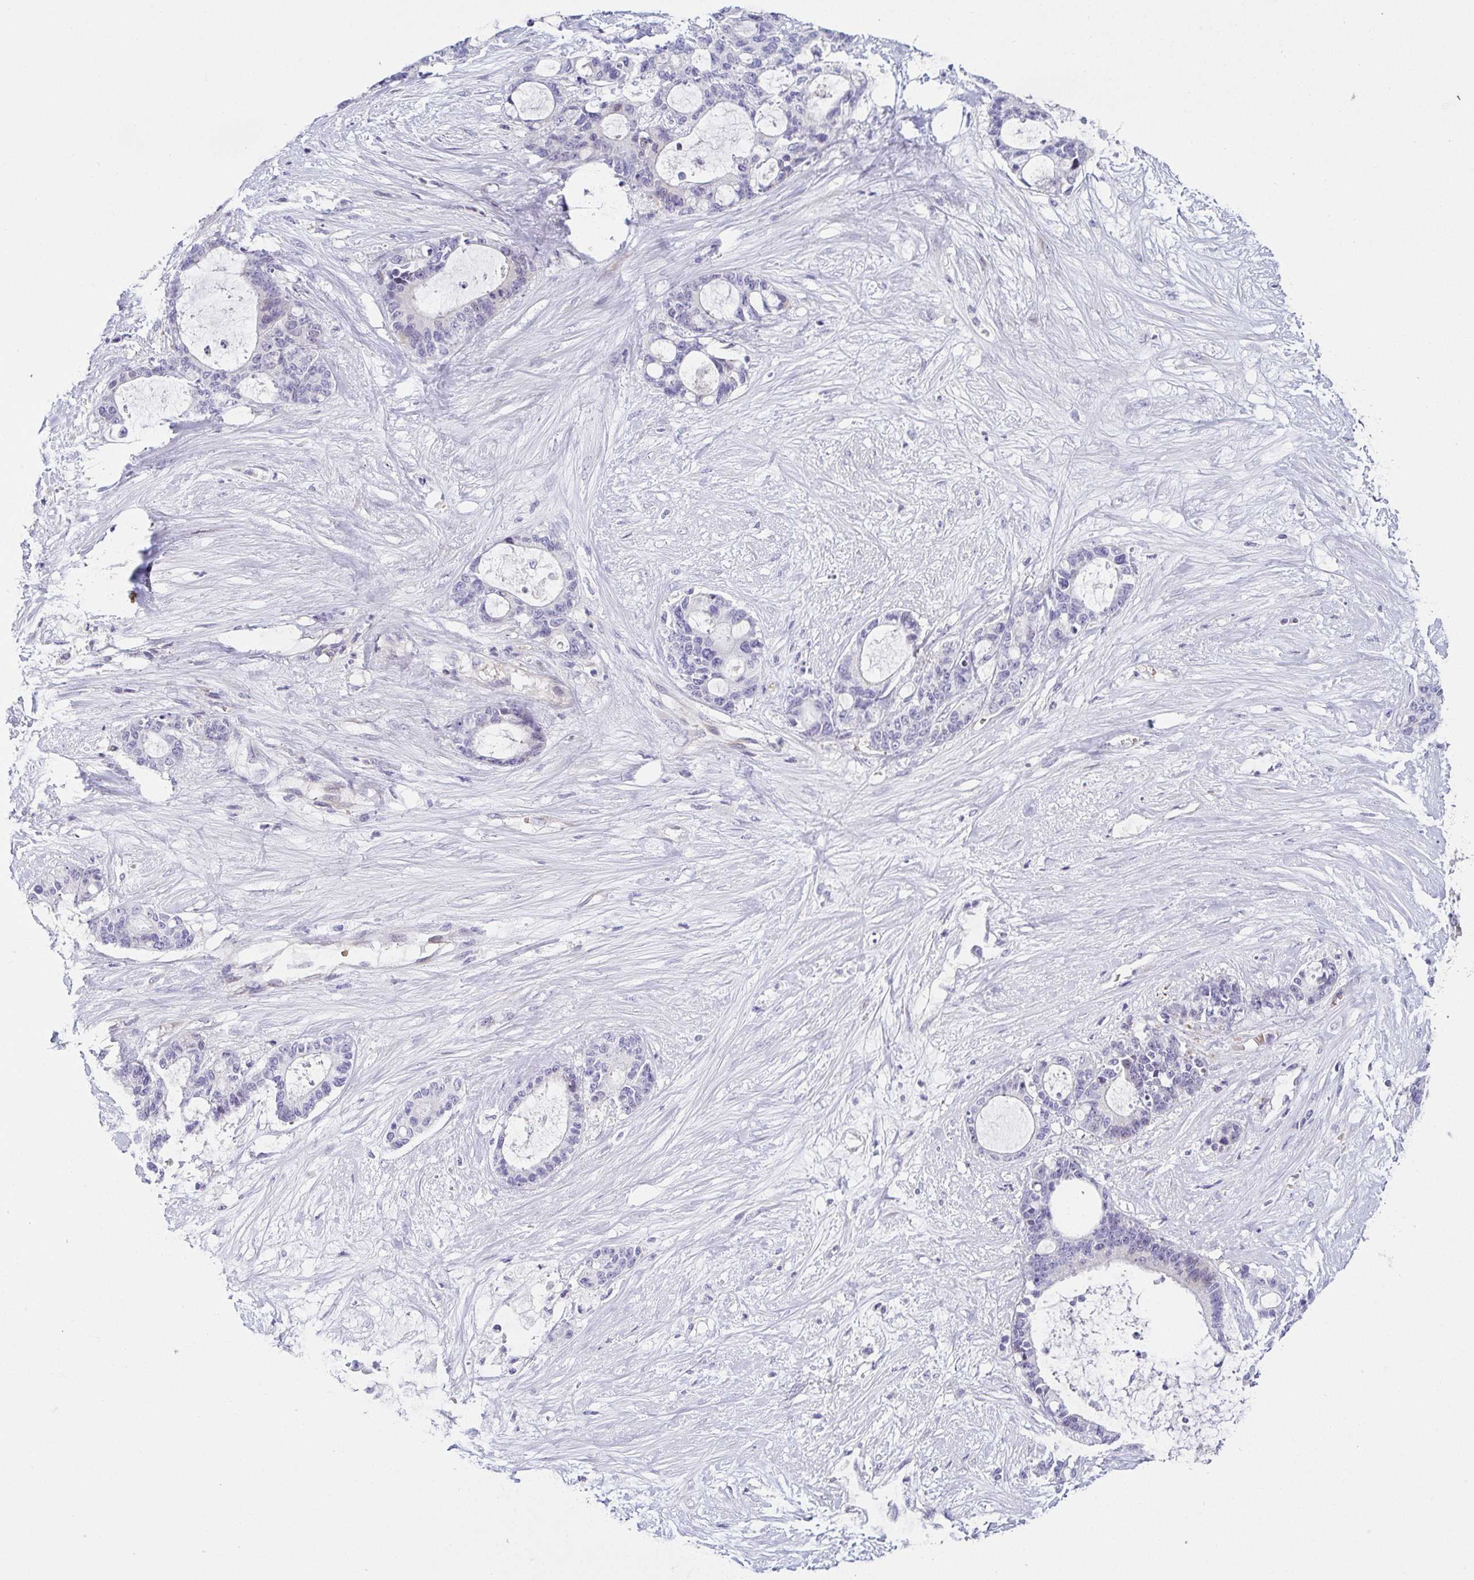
{"staining": {"intensity": "negative", "quantity": "none", "location": "none"}, "tissue": "liver cancer", "cell_type": "Tumor cells", "image_type": "cancer", "snomed": [{"axis": "morphology", "description": "Normal tissue, NOS"}, {"axis": "morphology", "description": "Cholangiocarcinoma"}, {"axis": "topography", "description": "Liver"}, {"axis": "topography", "description": "Peripheral nerve tissue"}], "caption": "The image shows no staining of tumor cells in cholangiocarcinoma (liver). (Stains: DAB IHC with hematoxylin counter stain, Microscopy: brightfield microscopy at high magnification).", "gene": "FAM162B", "patient": {"sex": "female", "age": 73}}